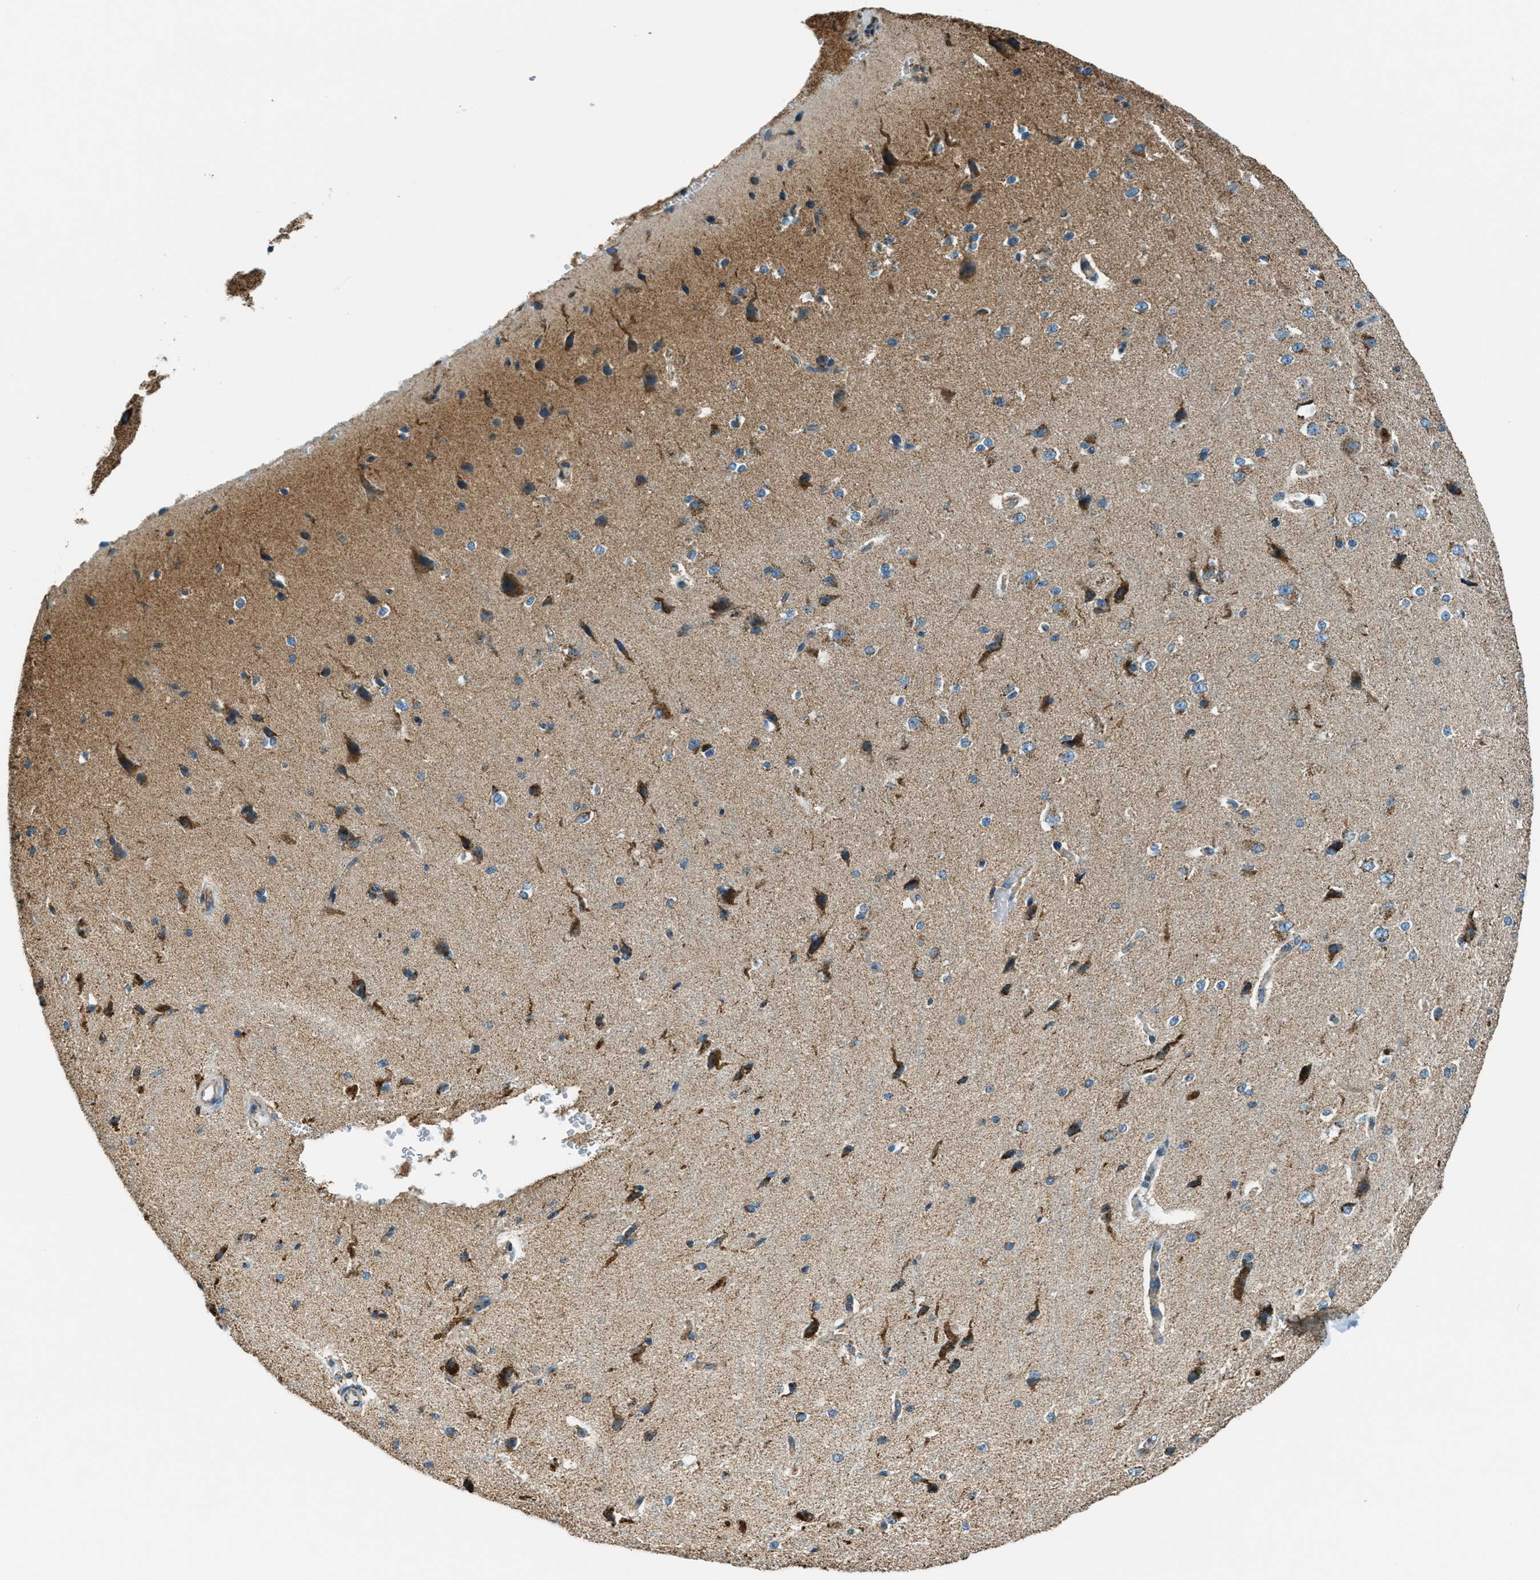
{"staining": {"intensity": "weak", "quantity": ">75%", "location": "cytoplasmic/membranous"}, "tissue": "cerebral cortex", "cell_type": "Endothelial cells", "image_type": "normal", "snomed": [{"axis": "morphology", "description": "Normal tissue, NOS"}, {"axis": "morphology", "description": "Developmental malformation"}, {"axis": "topography", "description": "Cerebral cortex"}], "caption": "Cerebral cortex stained with DAB (3,3'-diaminobenzidine) IHC exhibits low levels of weak cytoplasmic/membranous positivity in about >75% of endothelial cells.", "gene": "CHST15", "patient": {"sex": "female", "age": 30}}